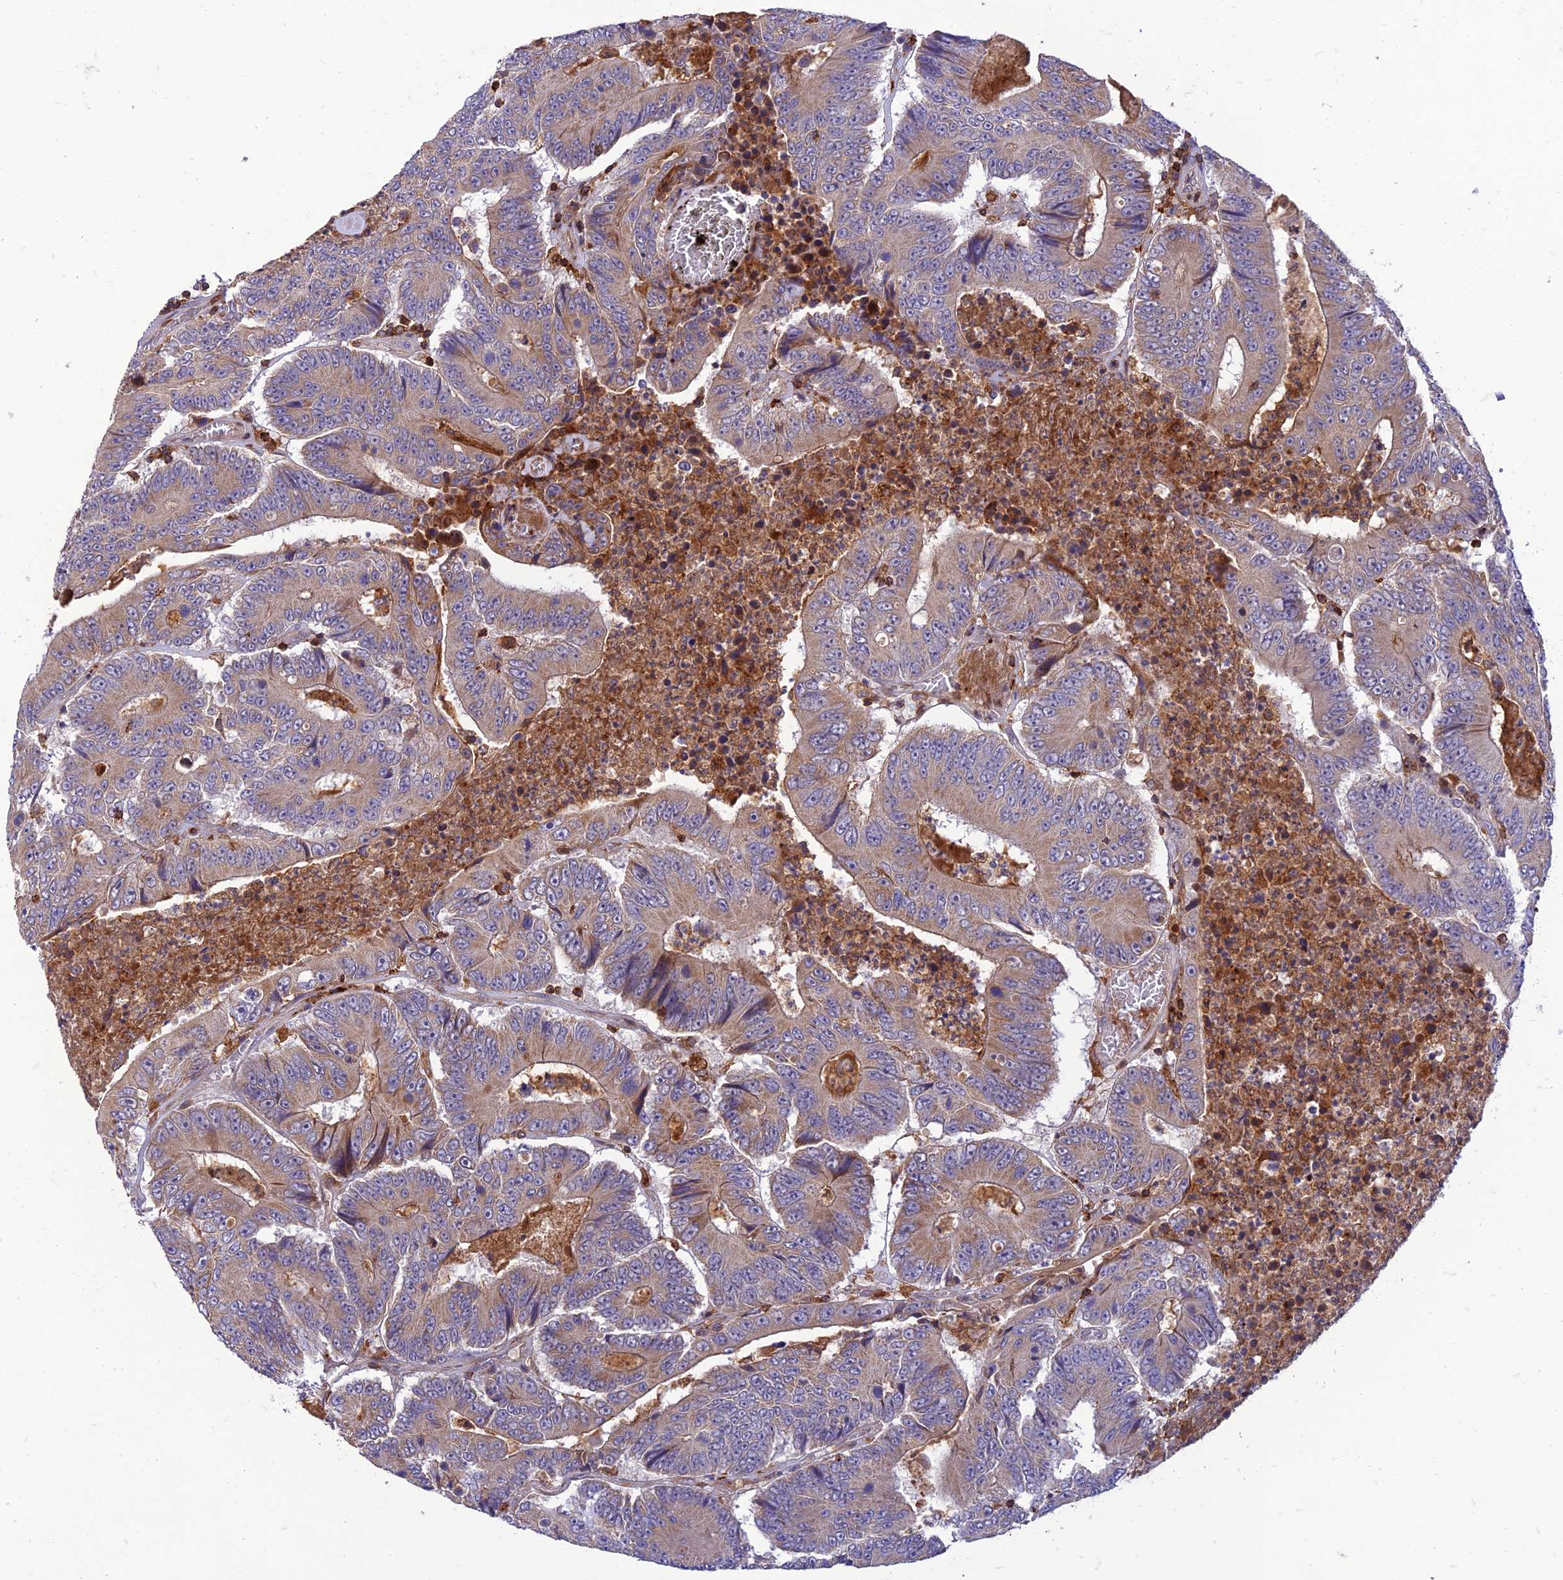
{"staining": {"intensity": "moderate", "quantity": ">75%", "location": "cytoplasmic/membranous"}, "tissue": "colorectal cancer", "cell_type": "Tumor cells", "image_type": "cancer", "snomed": [{"axis": "morphology", "description": "Adenocarcinoma, NOS"}, {"axis": "topography", "description": "Colon"}], "caption": "A high-resolution image shows immunohistochemistry (IHC) staining of colorectal adenocarcinoma, which exhibits moderate cytoplasmic/membranous positivity in about >75% of tumor cells.", "gene": "IRAK3", "patient": {"sex": "male", "age": 83}}